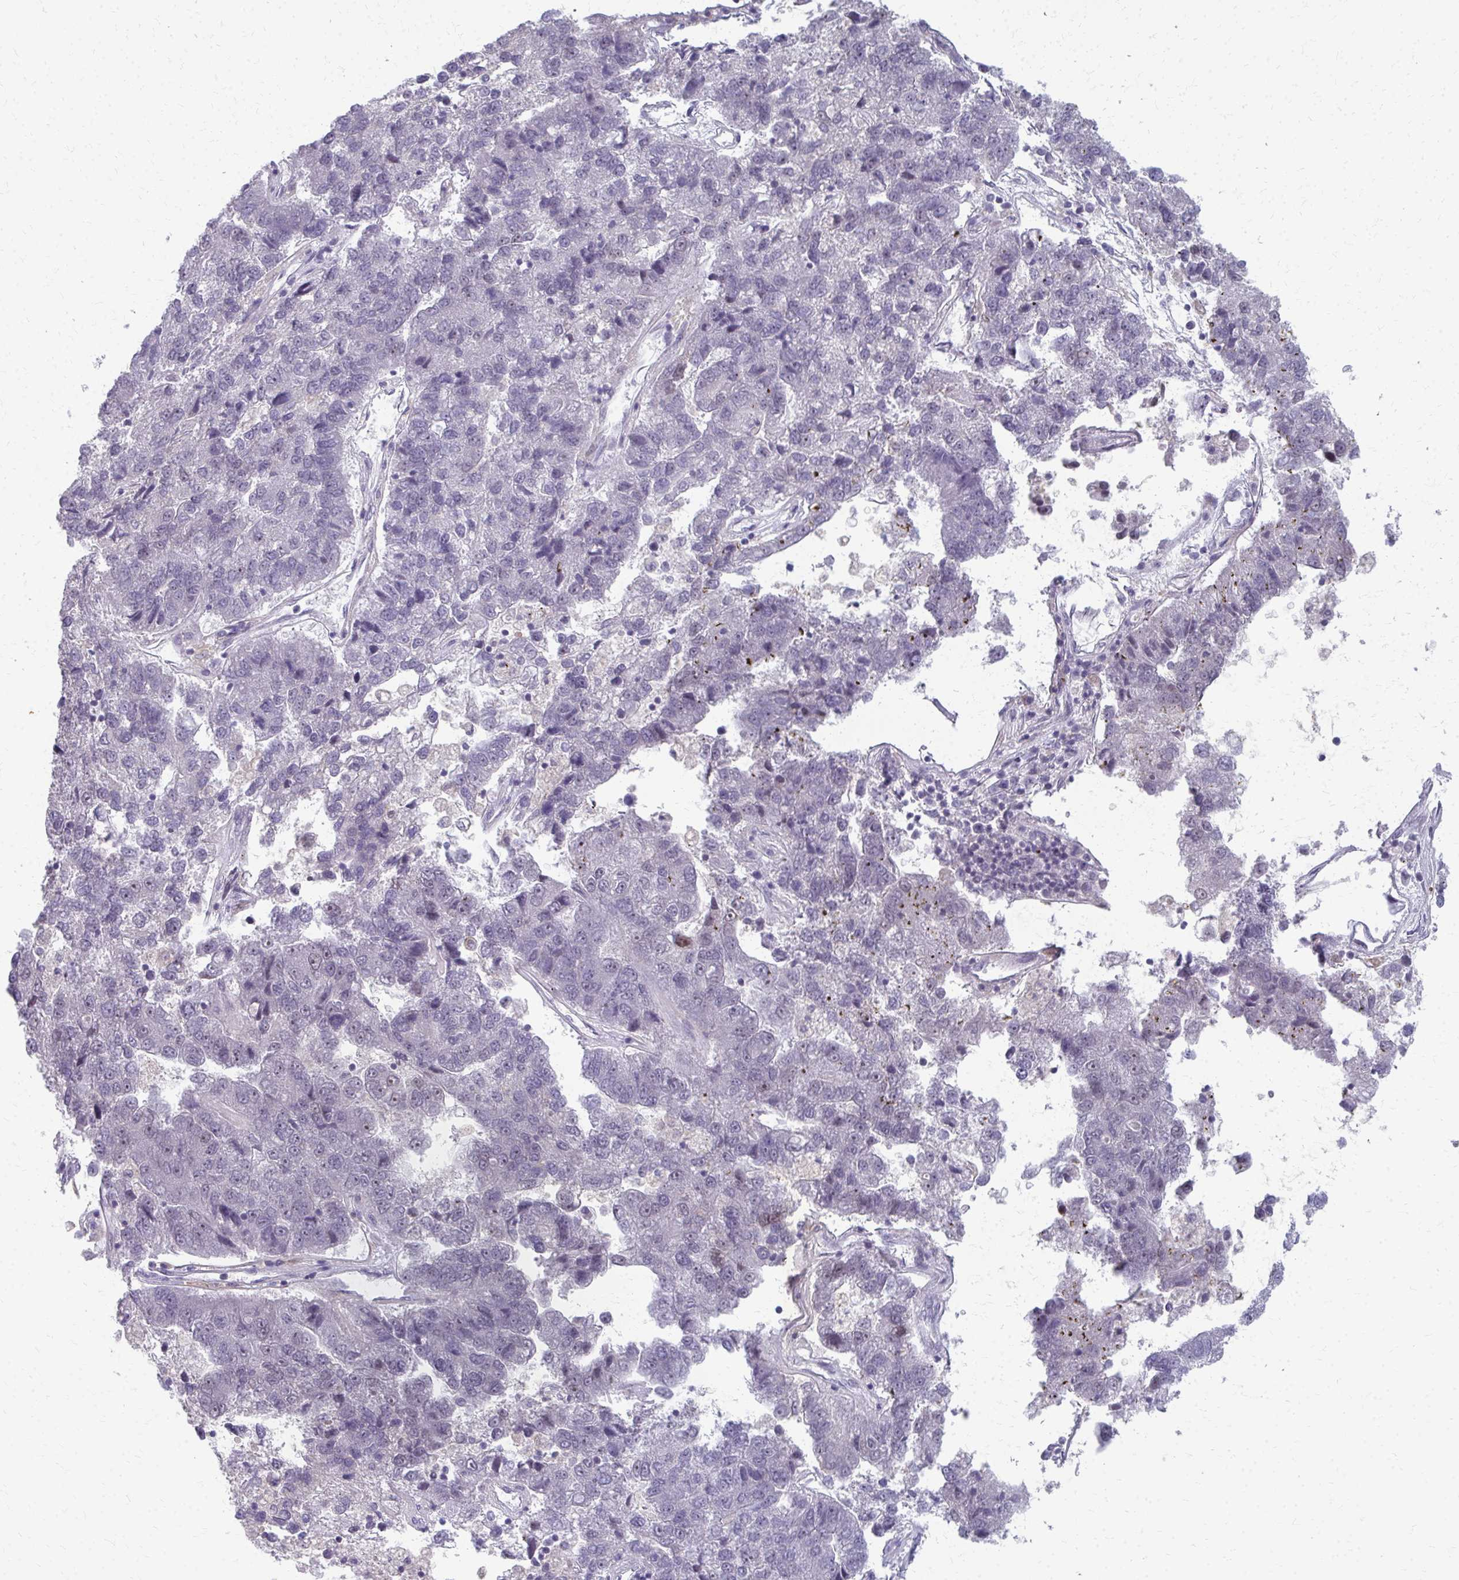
{"staining": {"intensity": "negative", "quantity": "none", "location": "none"}, "tissue": "pancreatic cancer", "cell_type": "Tumor cells", "image_type": "cancer", "snomed": [{"axis": "morphology", "description": "Adenocarcinoma, NOS"}, {"axis": "topography", "description": "Pancreas"}], "caption": "High magnification brightfield microscopy of adenocarcinoma (pancreatic) stained with DAB (brown) and counterstained with hematoxylin (blue): tumor cells show no significant positivity.", "gene": "NUDT16", "patient": {"sex": "female", "age": 61}}